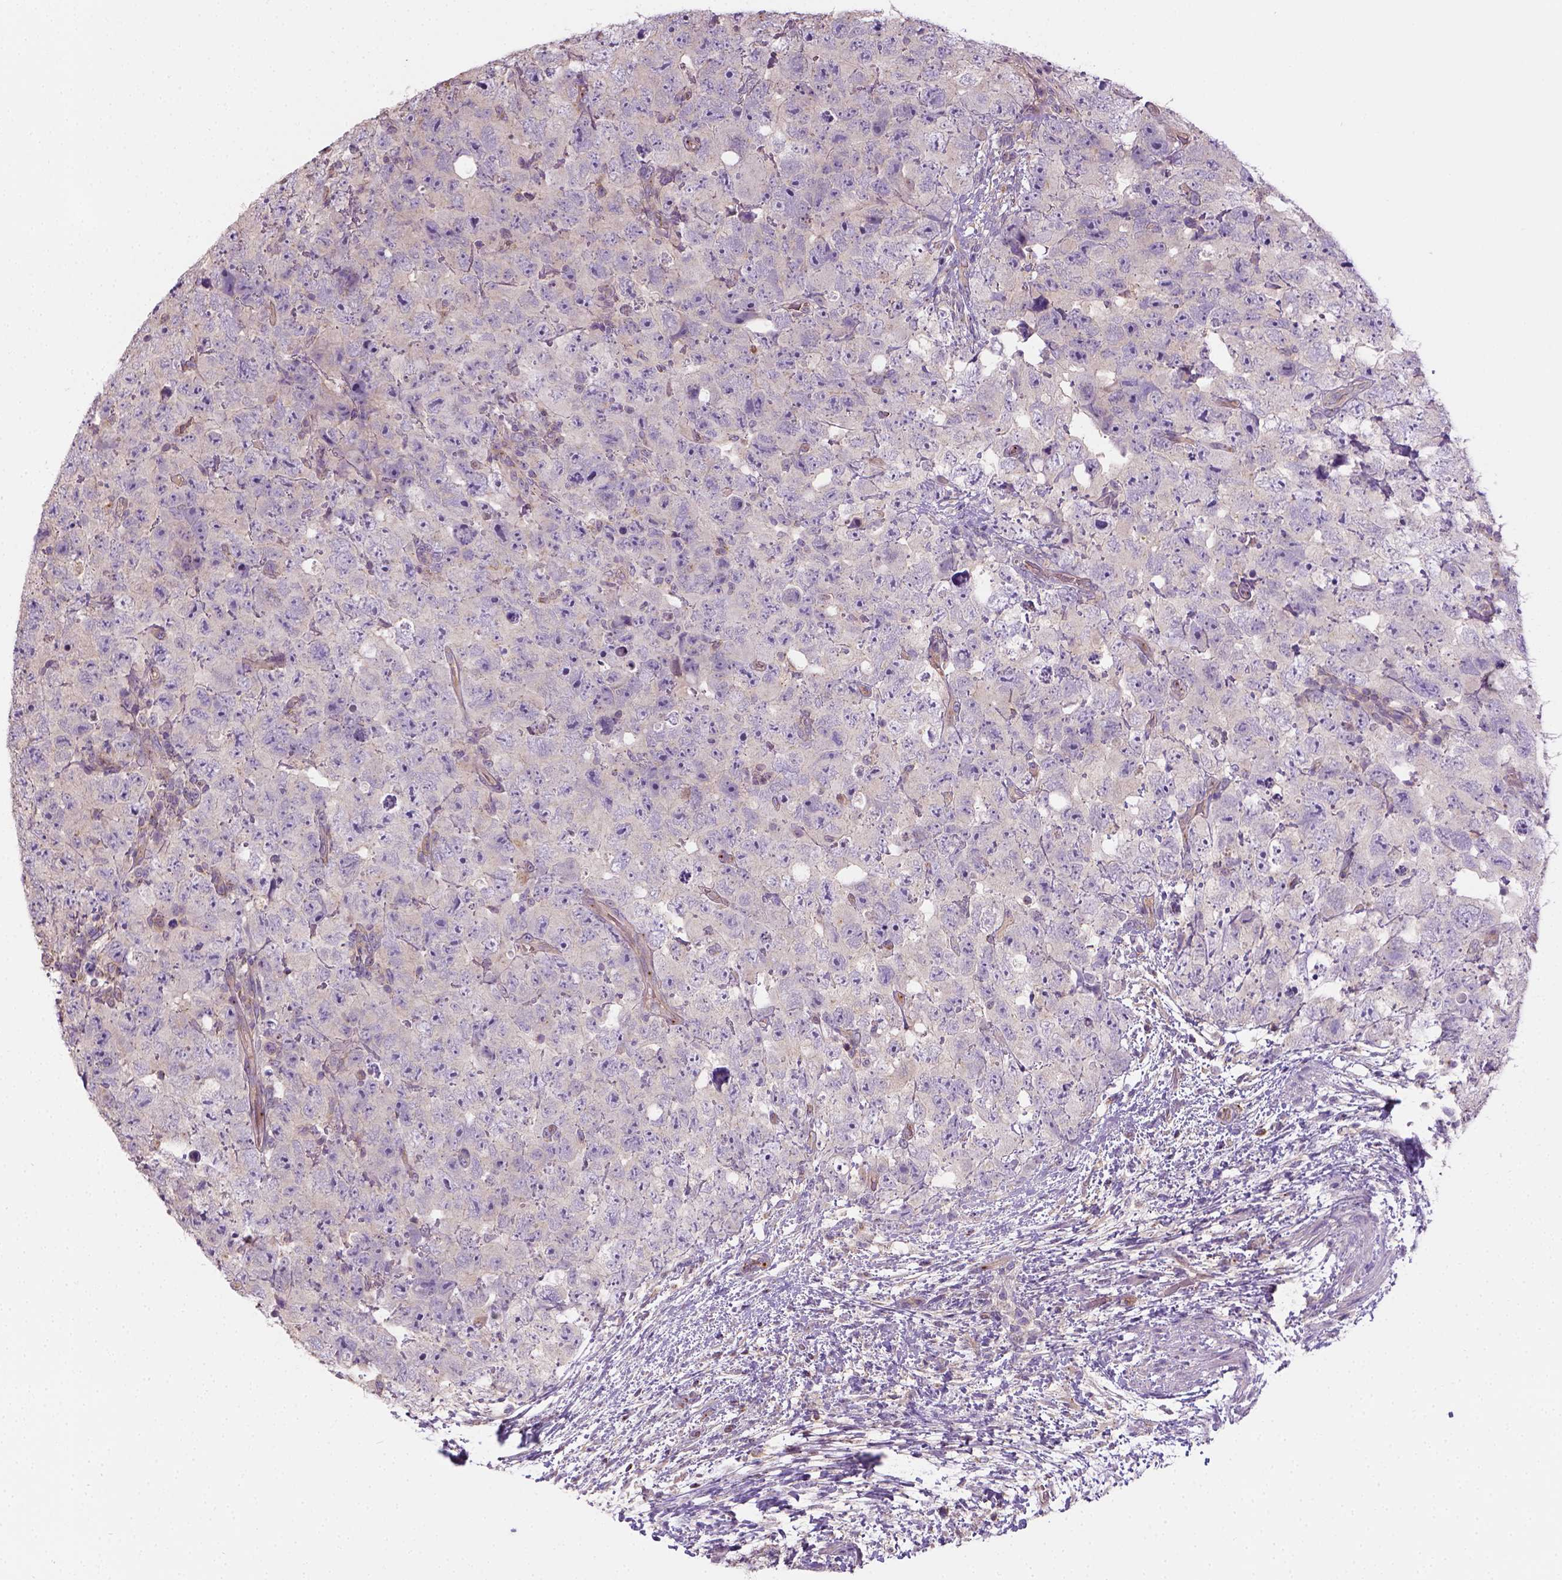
{"staining": {"intensity": "weak", "quantity": "25%-75%", "location": "cytoplasmic/membranous"}, "tissue": "testis cancer", "cell_type": "Tumor cells", "image_type": "cancer", "snomed": [{"axis": "morphology", "description": "Carcinoma, Embryonal, NOS"}, {"axis": "topography", "description": "Testis"}], "caption": "Weak cytoplasmic/membranous protein positivity is seen in about 25%-75% of tumor cells in testis embryonal carcinoma.", "gene": "CRACR2A", "patient": {"sex": "male", "age": 24}}